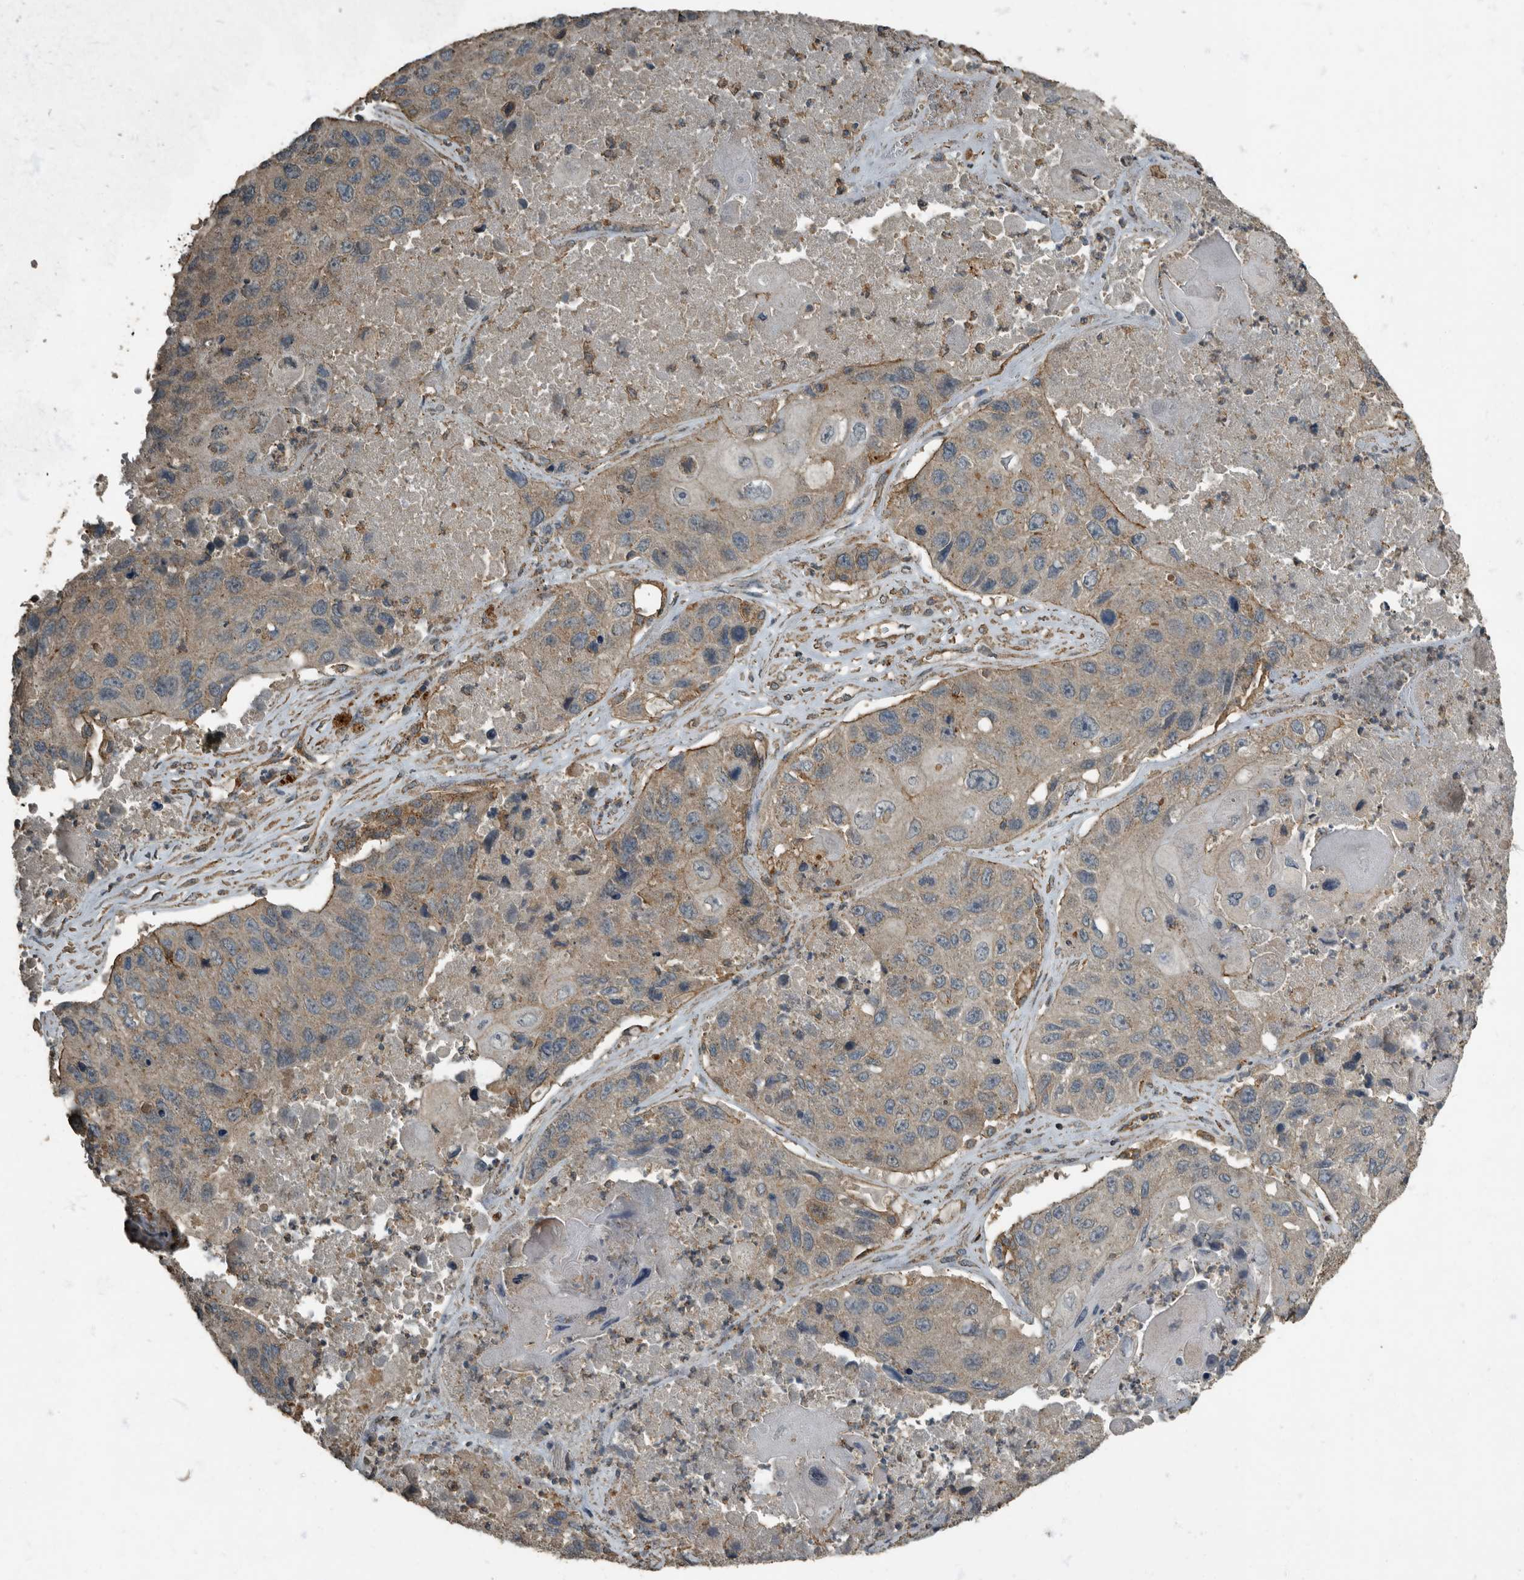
{"staining": {"intensity": "weak", "quantity": "<25%", "location": "cytoplasmic/membranous"}, "tissue": "lung cancer", "cell_type": "Tumor cells", "image_type": "cancer", "snomed": [{"axis": "morphology", "description": "Squamous cell carcinoma, NOS"}, {"axis": "topography", "description": "Lung"}], "caption": "Tumor cells show no significant protein expression in lung cancer (squamous cell carcinoma).", "gene": "IL15RA", "patient": {"sex": "male", "age": 61}}